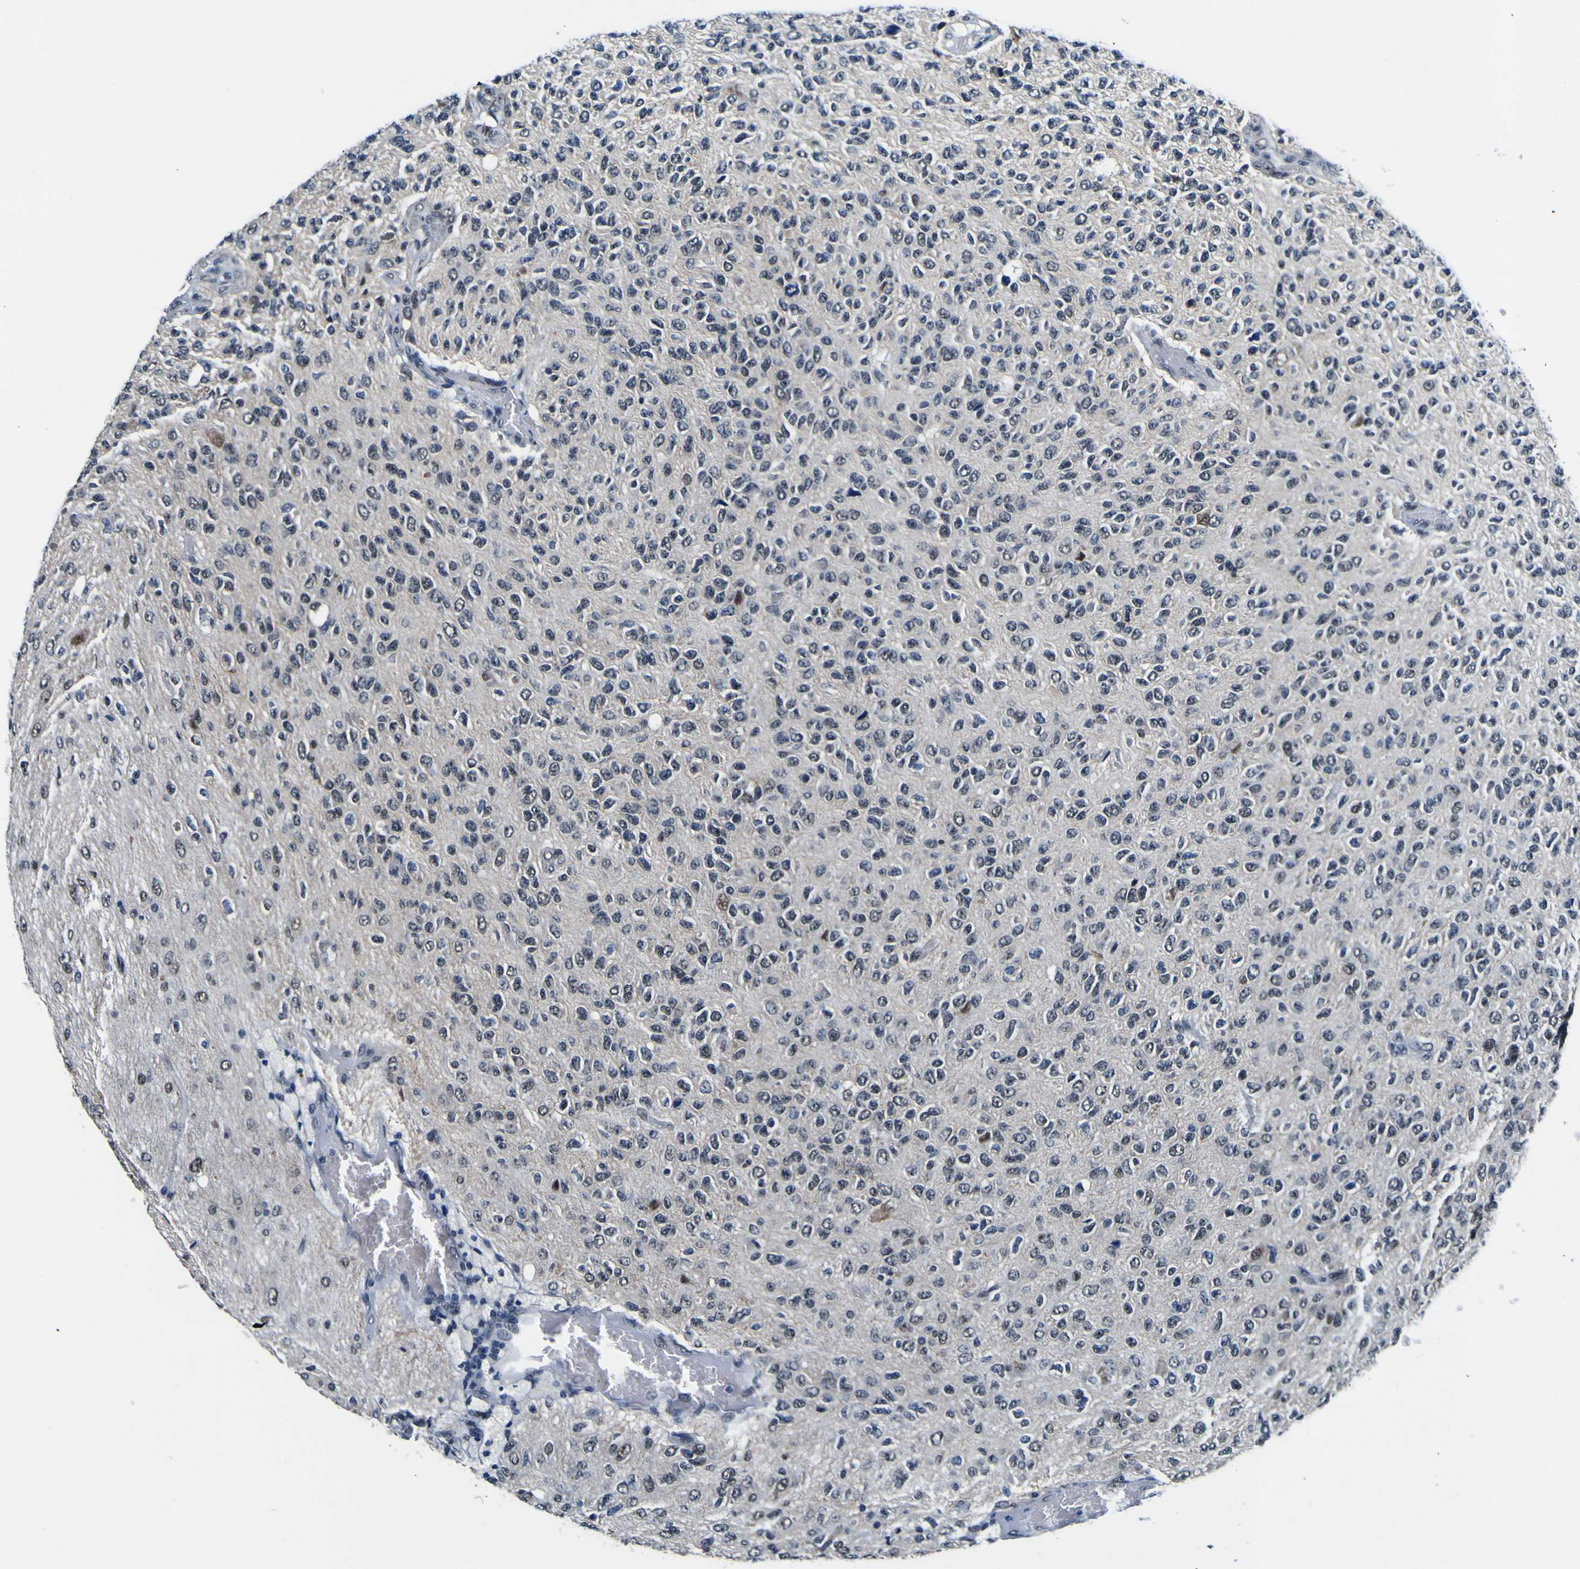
{"staining": {"intensity": "negative", "quantity": "none", "location": "none"}, "tissue": "glioma", "cell_type": "Tumor cells", "image_type": "cancer", "snomed": [{"axis": "morphology", "description": "Glioma, malignant, High grade"}, {"axis": "topography", "description": "pancreas cauda"}], "caption": "The immunohistochemistry micrograph has no significant staining in tumor cells of malignant glioma (high-grade) tissue.", "gene": "CUL4B", "patient": {"sex": "male", "age": 60}}